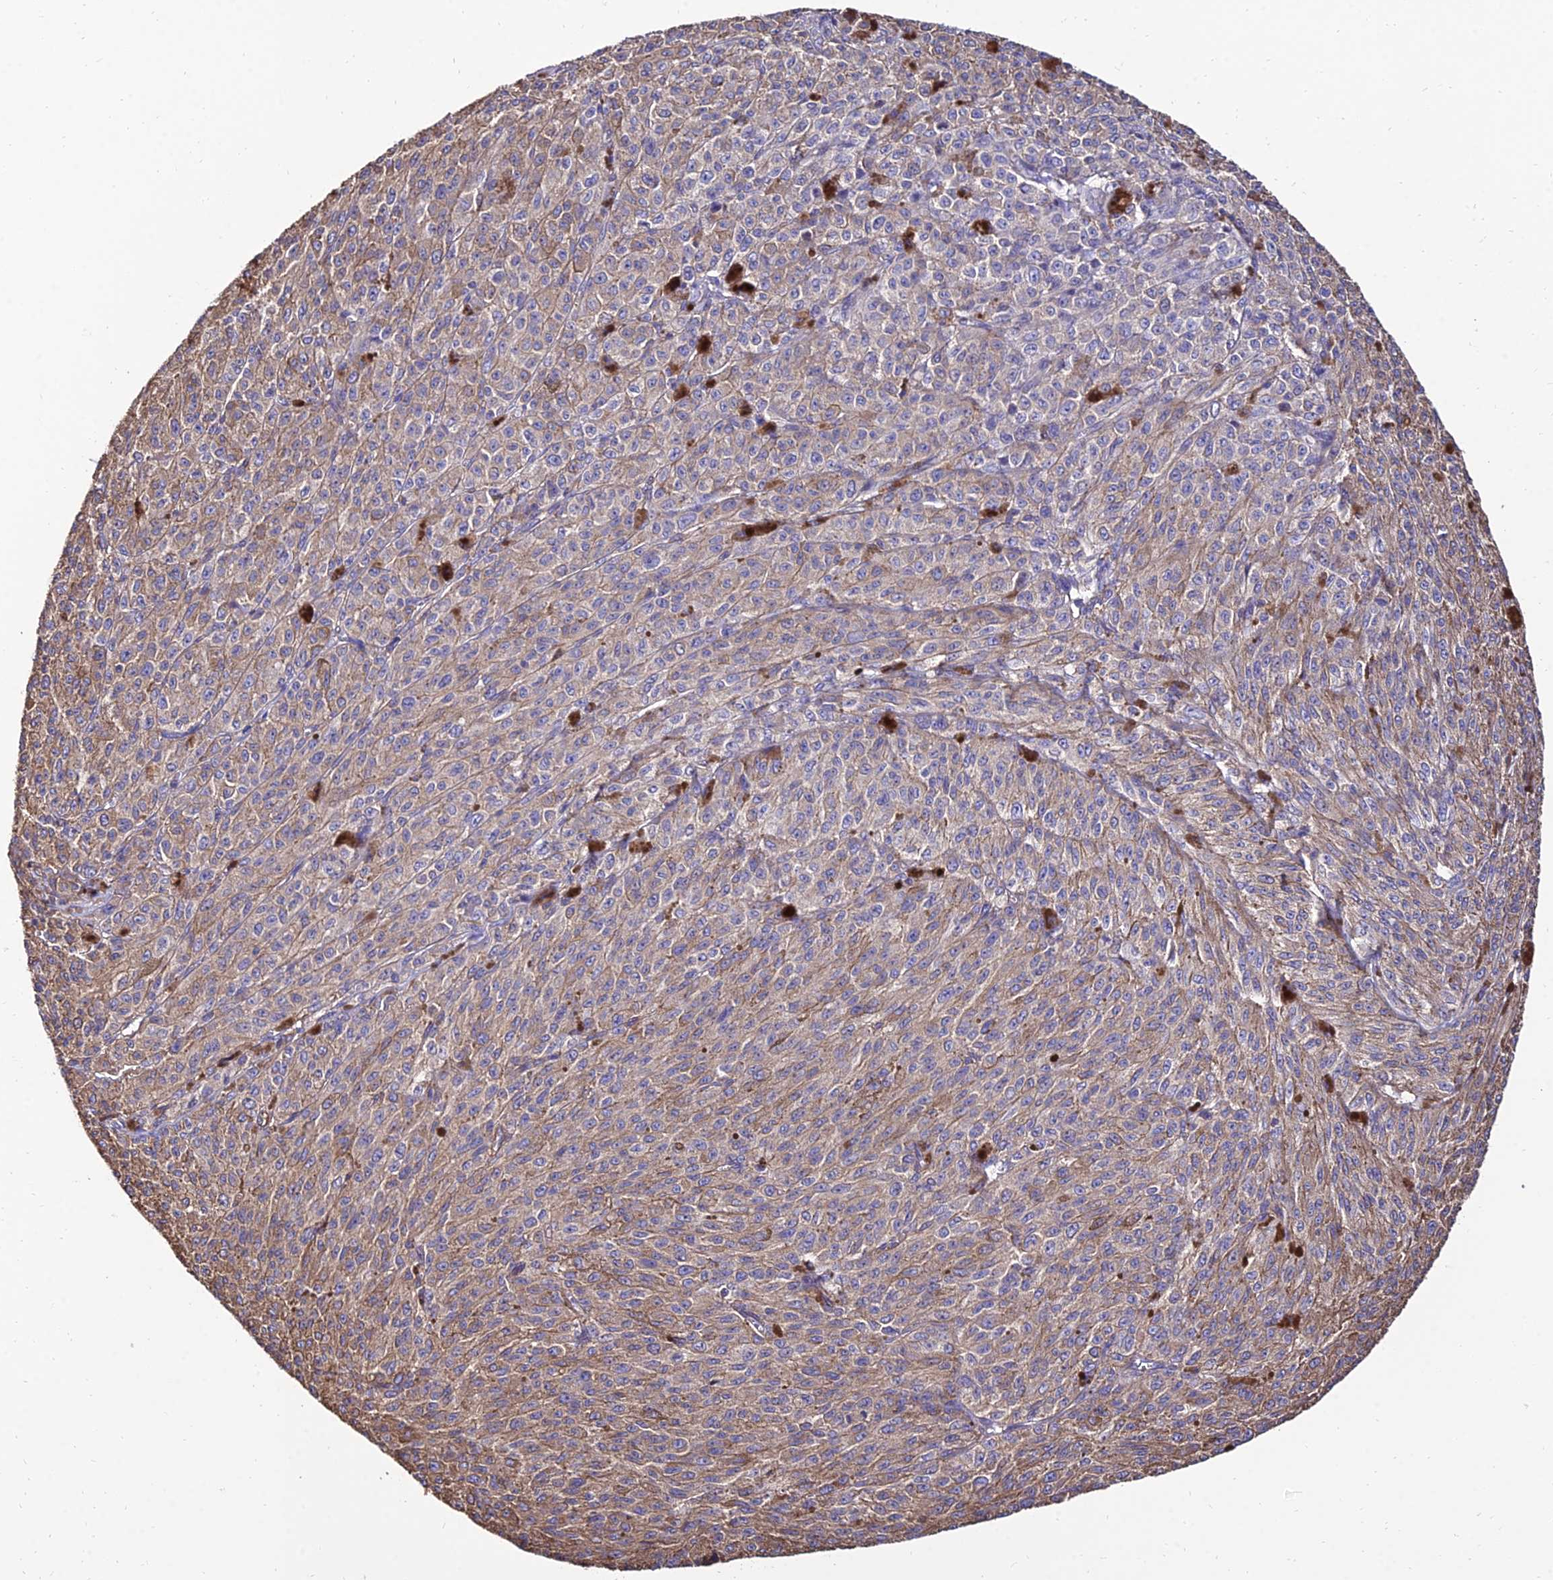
{"staining": {"intensity": "weak", "quantity": "25%-75%", "location": "cytoplasmic/membranous"}, "tissue": "melanoma", "cell_type": "Tumor cells", "image_type": "cancer", "snomed": [{"axis": "morphology", "description": "Malignant melanoma, NOS"}, {"axis": "topography", "description": "Skin"}], "caption": "Malignant melanoma tissue demonstrates weak cytoplasmic/membranous positivity in about 25%-75% of tumor cells (DAB (3,3'-diaminobenzidine) IHC with brightfield microscopy, high magnification).", "gene": "CALM2", "patient": {"sex": "female", "age": 52}}